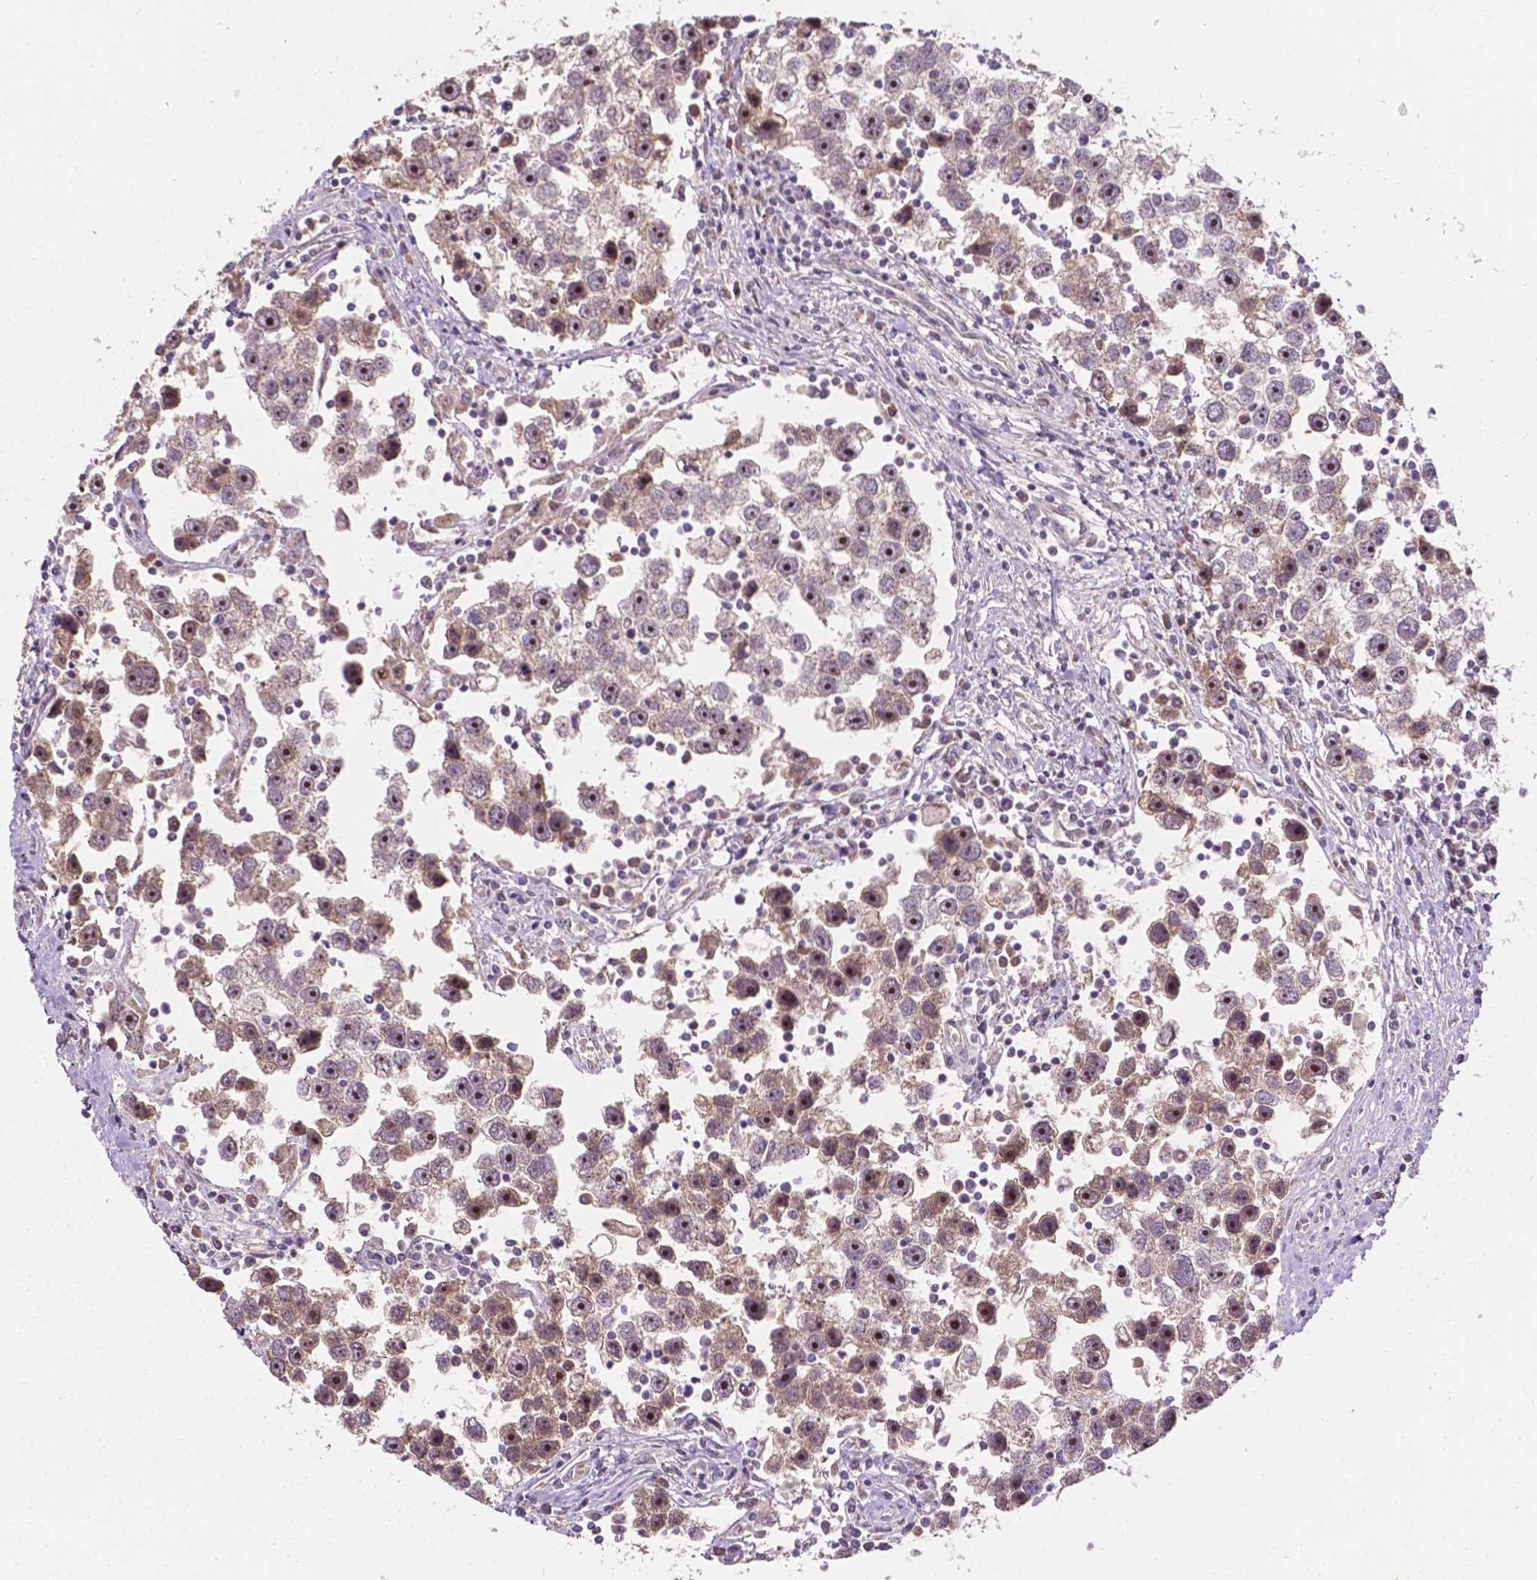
{"staining": {"intensity": "moderate", "quantity": "25%-75%", "location": "cytoplasmic/membranous,nuclear"}, "tissue": "testis cancer", "cell_type": "Tumor cells", "image_type": "cancer", "snomed": [{"axis": "morphology", "description": "Seminoma, NOS"}, {"axis": "topography", "description": "Testis"}], "caption": "Immunohistochemistry of testis cancer (seminoma) demonstrates medium levels of moderate cytoplasmic/membranous and nuclear positivity in about 25%-75% of tumor cells.", "gene": "DUSP16", "patient": {"sex": "male", "age": 30}}